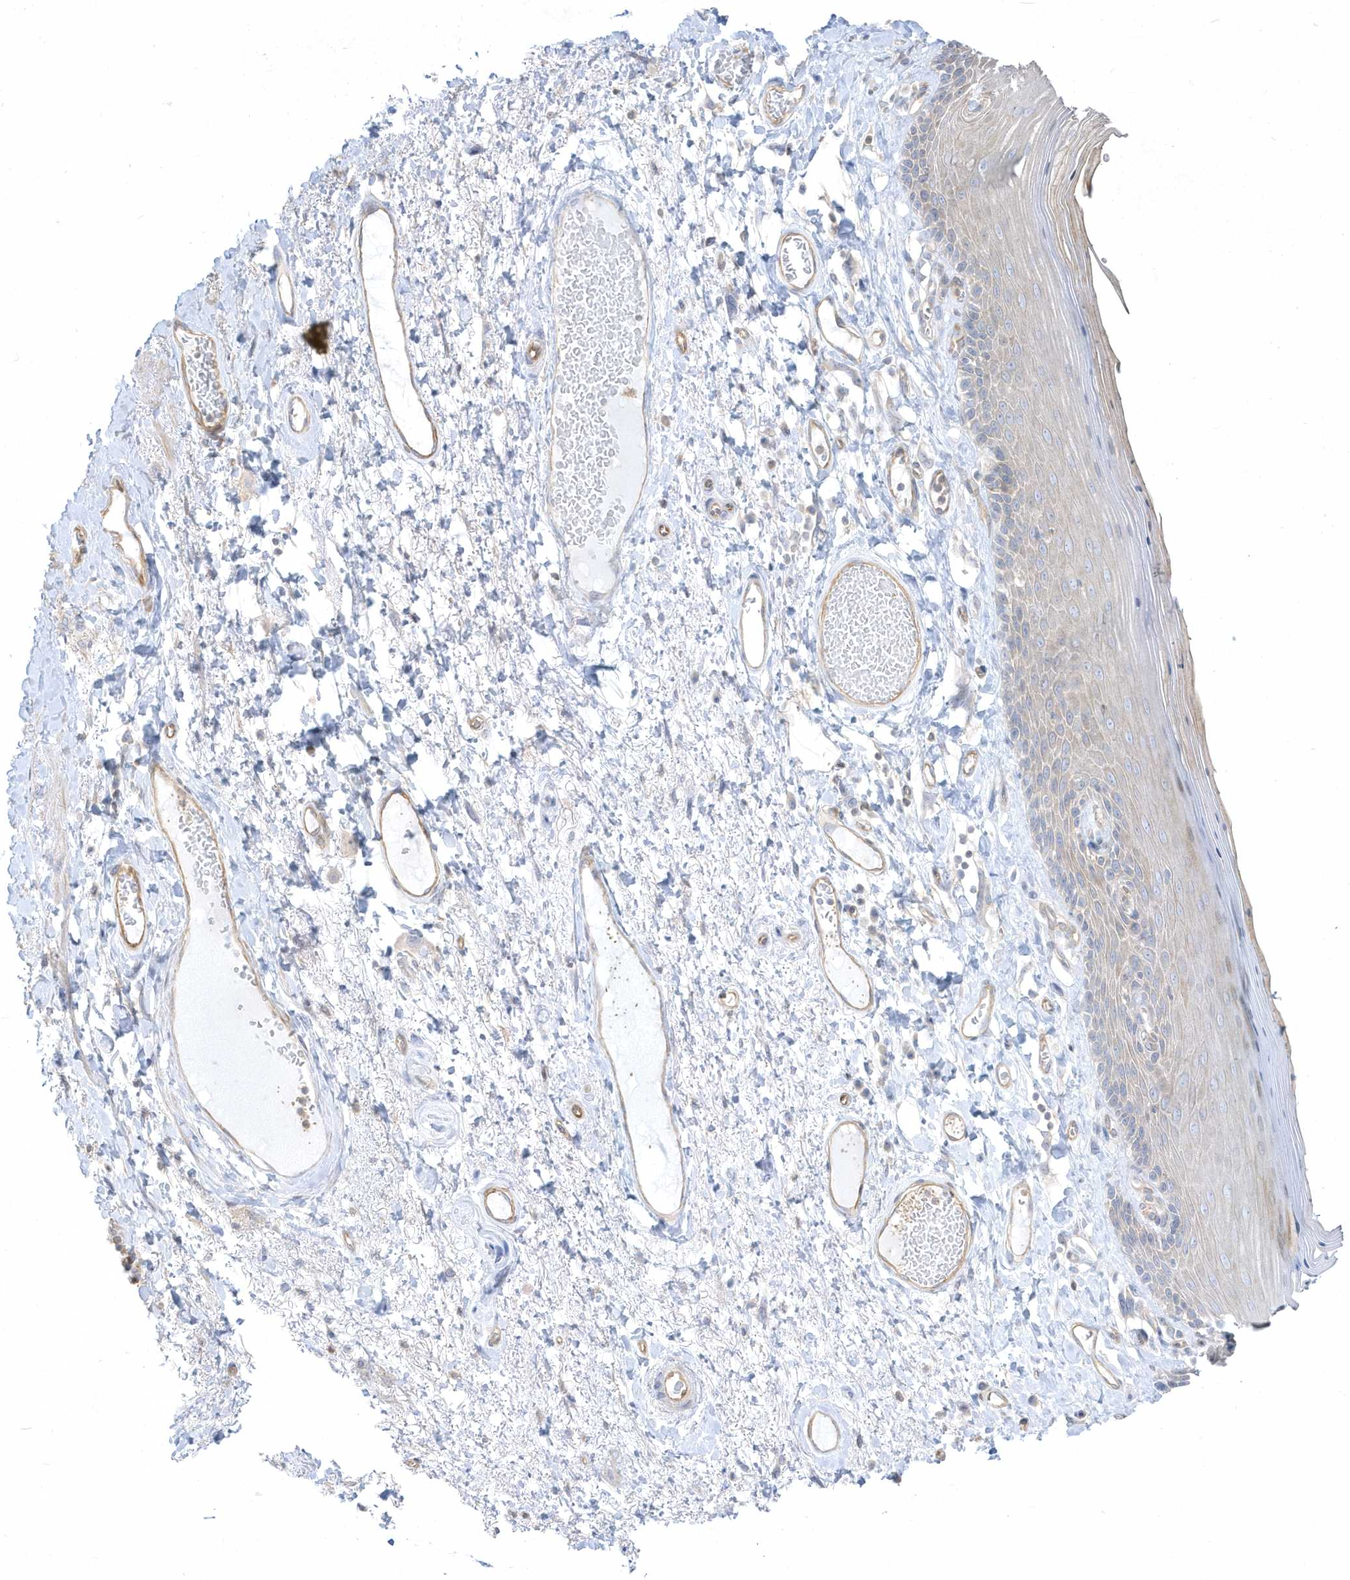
{"staining": {"intensity": "moderate", "quantity": "<25%", "location": "cytoplasmic/membranous"}, "tissue": "skin", "cell_type": "Epidermal cells", "image_type": "normal", "snomed": [{"axis": "morphology", "description": "Normal tissue, NOS"}, {"axis": "topography", "description": "Anal"}], "caption": "DAB (3,3'-diaminobenzidine) immunohistochemical staining of normal human skin reveals moderate cytoplasmic/membranous protein expression in approximately <25% of epidermal cells.", "gene": "ARHGEF9", "patient": {"sex": "male", "age": 69}}